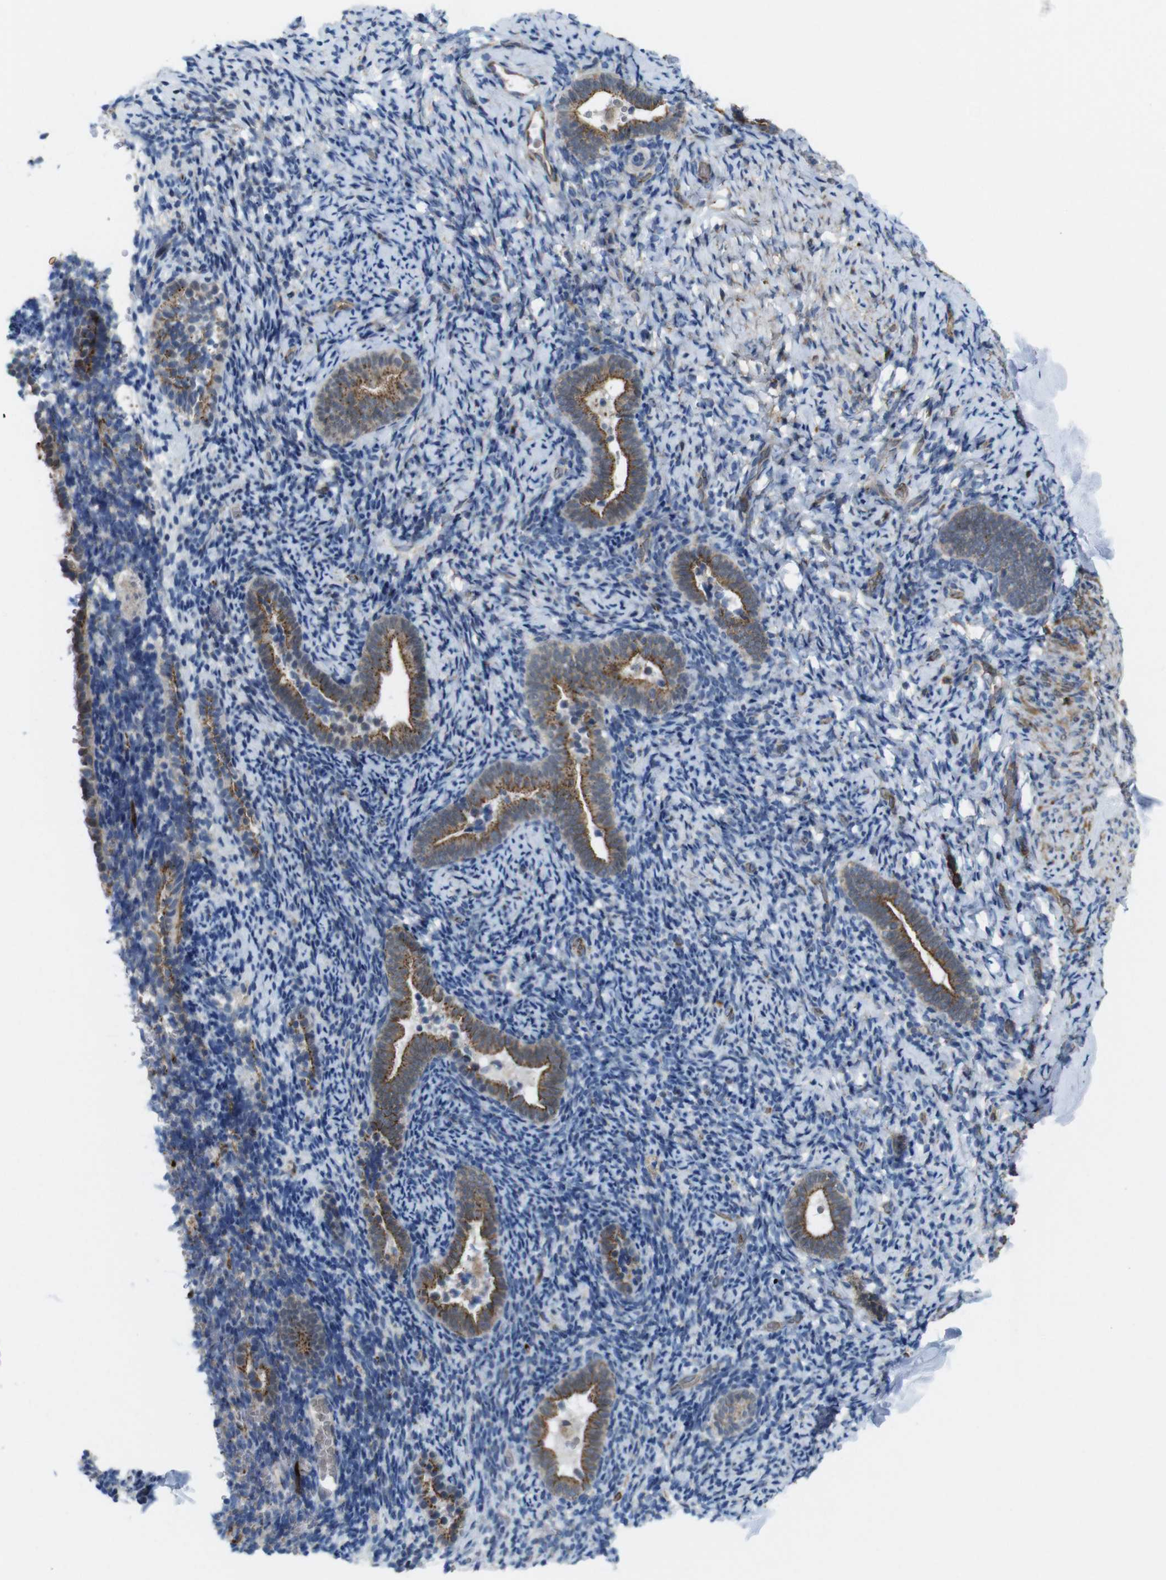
{"staining": {"intensity": "negative", "quantity": "none", "location": "none"}, "tissue": "endometrium", "cell_type": "Cells in endometrial stroma", "image_type": "normal", "snomed": [{"axis": "morphology", "description": "Normal tissue, NOS"}, {"axis": "topography", "description": "Endometrium"}], "caption": "This is a image of immunohistochemistry staining of benign endometrium, which shows no positivity in cells in endometrial stroma. The staining is performed using DAB brown chromogen with nuclei counter-stained in using hematoxylin.", "gene": "EFCAB14", "patient": {"sex": "female", "age": 51}}